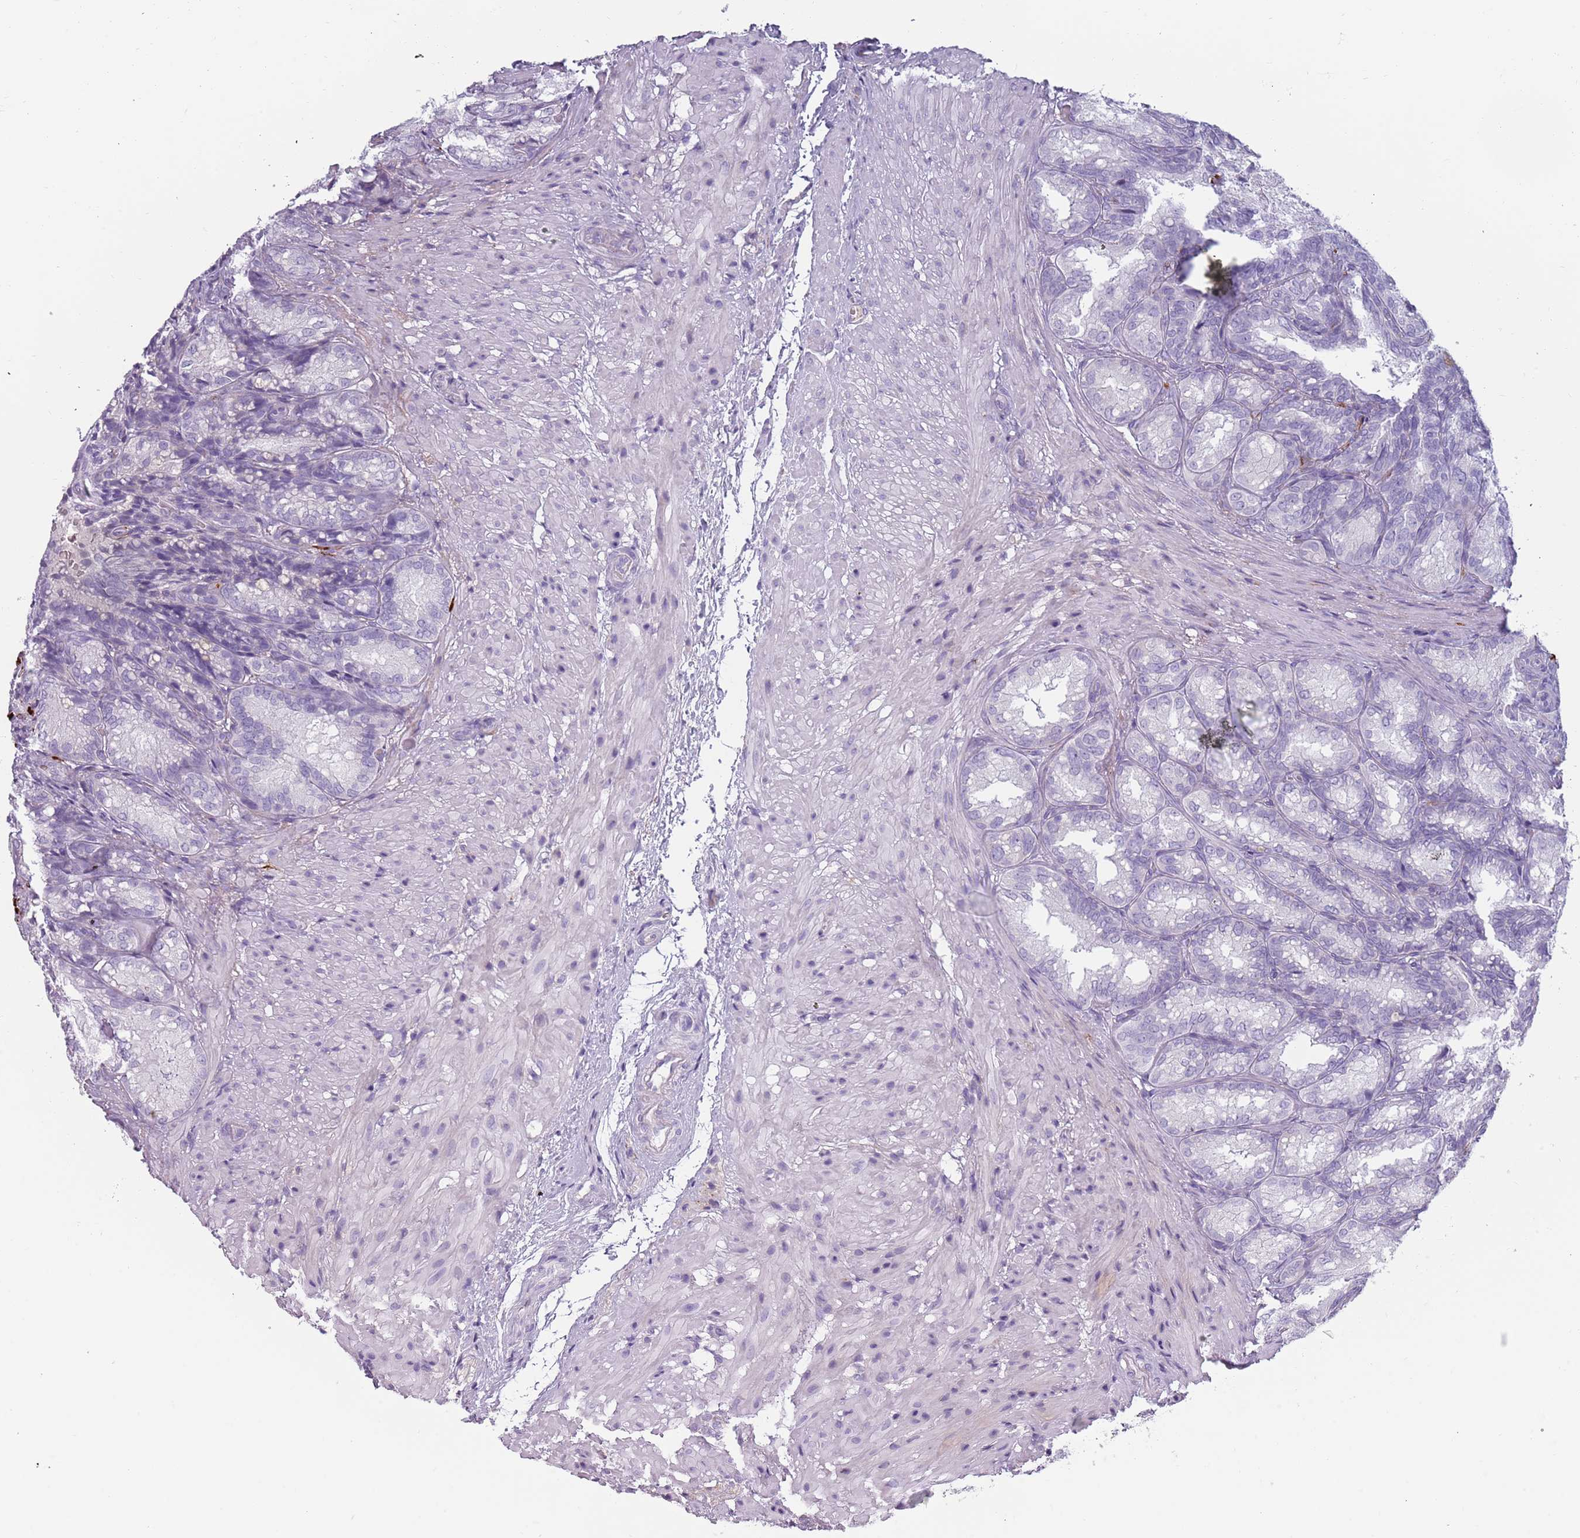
{"staining": {"intensity": "negative", "quantity": "none", "location": "none"}, "tissue": "seminal vesicle", "cell_type": "Glandular cells", "image_type": "normal", "snomed": [{"axis": "morphology", "description": "Normal tissue, NOS"}, {"axis": "topography", "description": "Seminal veicle"}], "caption": "The image reveals no significant expression in glandular cells of seminal vesicle. Nuclei are stained in blue.", "gene": "TNFRSF6B", "patient": {"sex": "male", "age": 58}}